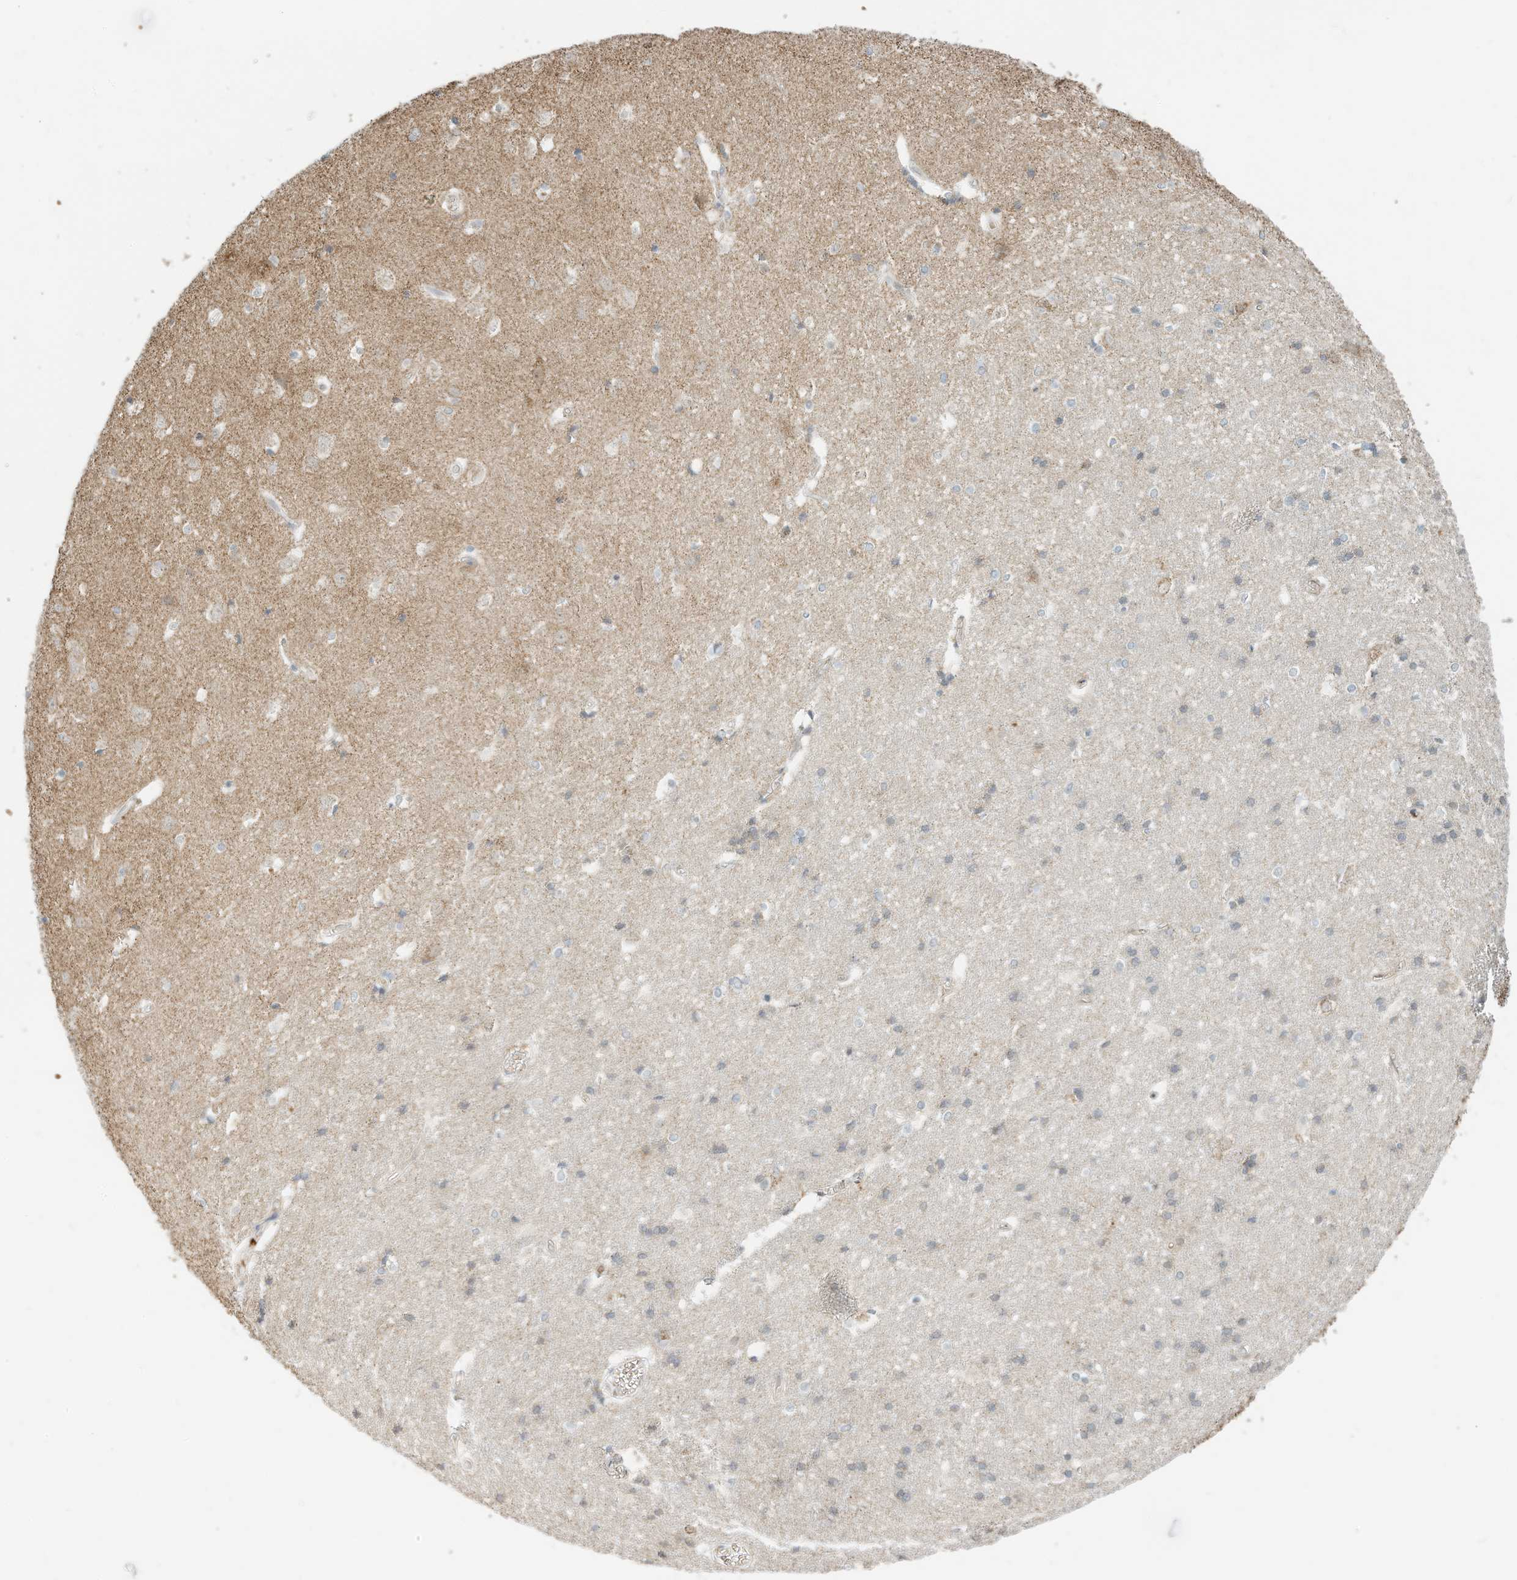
{"staining": {"intensity": "negative", "quantity": "none", "location": "none"}, "tissue": "cerebral cortex", "cell_type": "Endothelial cells", "image_type": "normal", "snomed": [{"axis": "morphology", "description": "Normal tissue, NOS"}, {"axis": "topography", "description": "Cerebral cortex"}], "caption": "DAB immunohistochemical staining of benign human cerebral cortex reveals no significant staining in endothelial cells.", "gene": "MTUS2", "patient": {"sex": "male", "age": 54}}